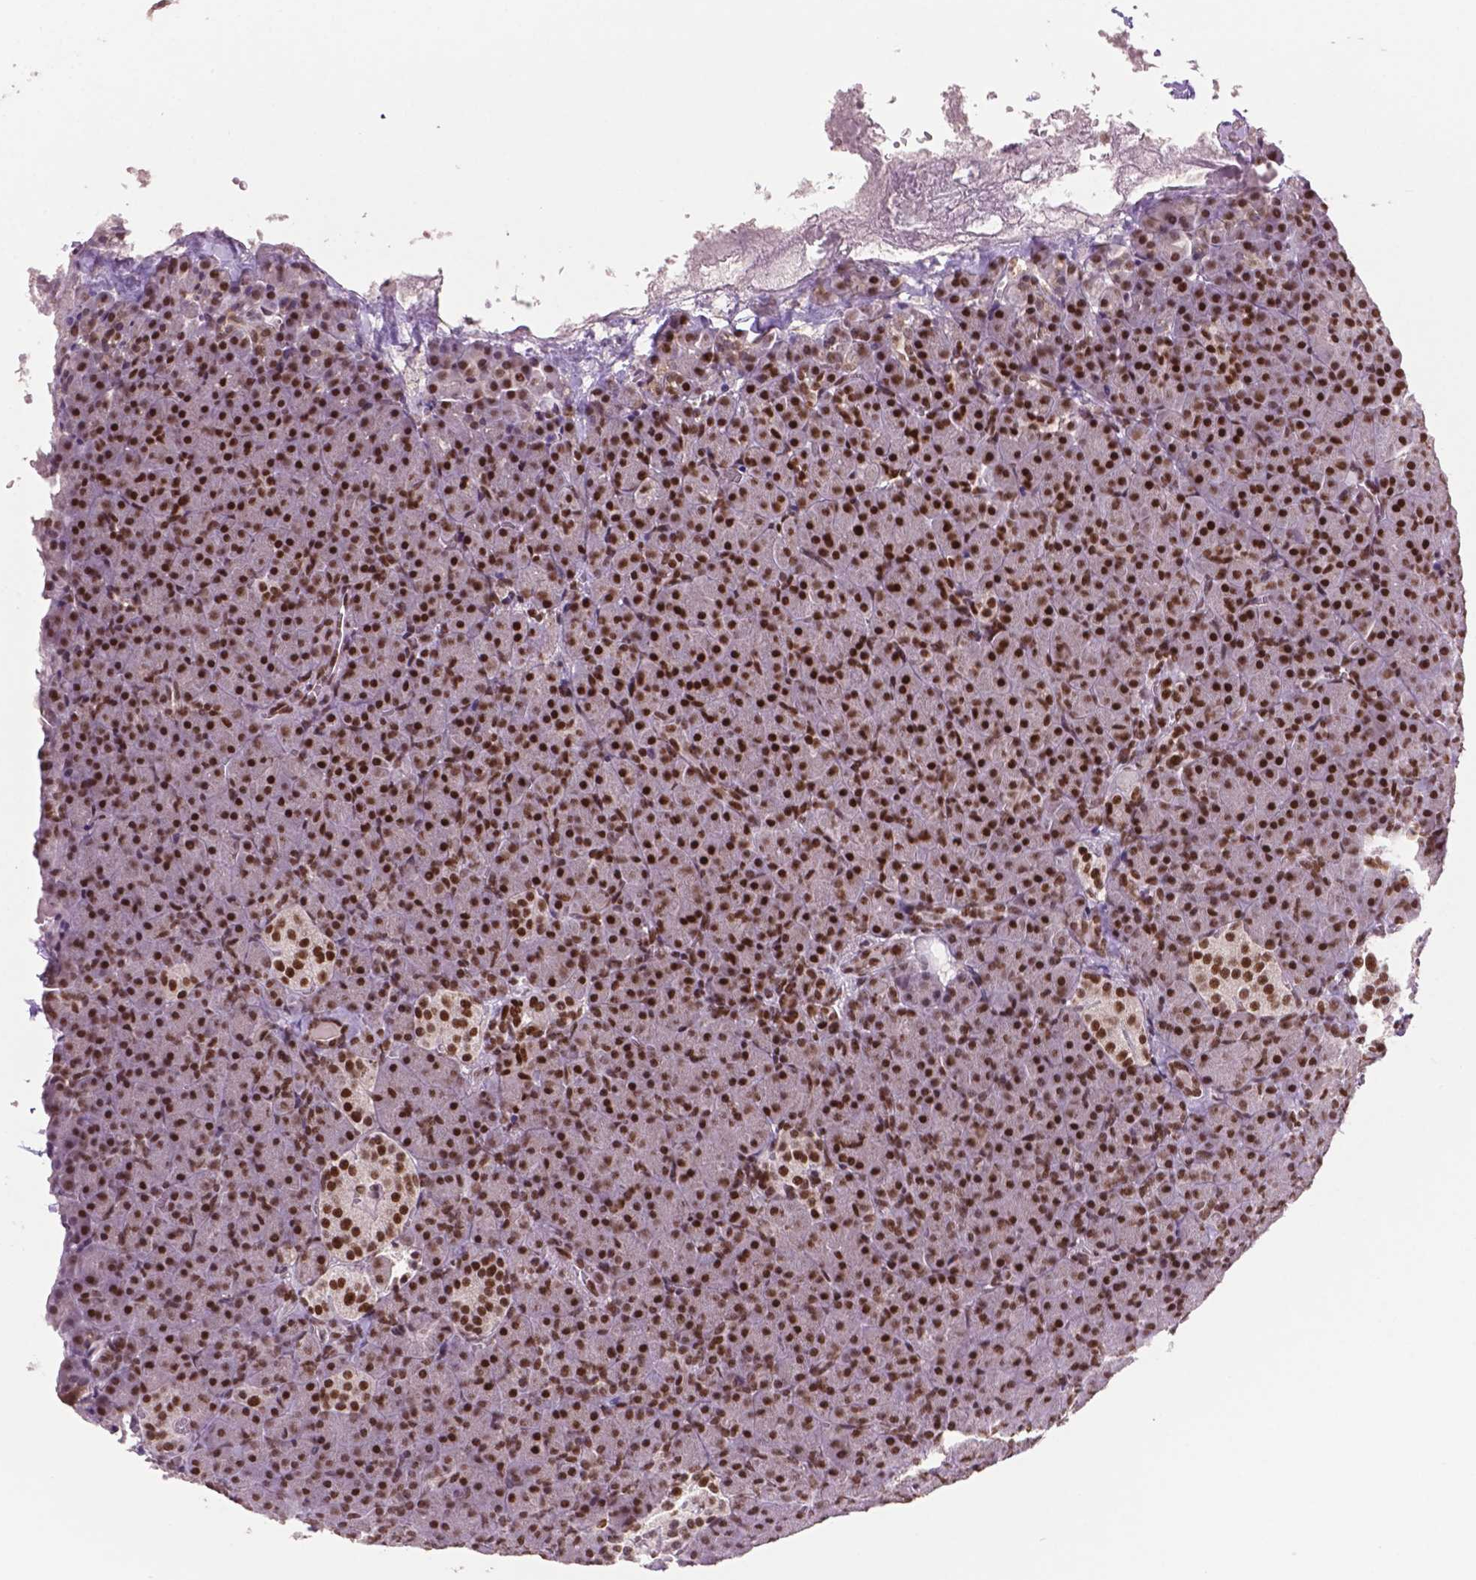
{"staining": {"intensity": "strong", "quantity": "25%-75%", "location": "nuclear"}, "tissue": "pancreas", "cell_type": "Exocrine glandular cells", "image_type": "normal", "snomed": [{"axis": "morphology", "description": "Normal tissue, NOS"}, {"axis": "topography", "description": "Pancreas"}], "caption": "Immunohistochemical staining of unremarkable pancreas displays high levels of strong nuclear staining in approximately 25%-75% of exocrine glandular cells.", "gene": "MLH1", "patient": {"sex": "female", "age": 74}}